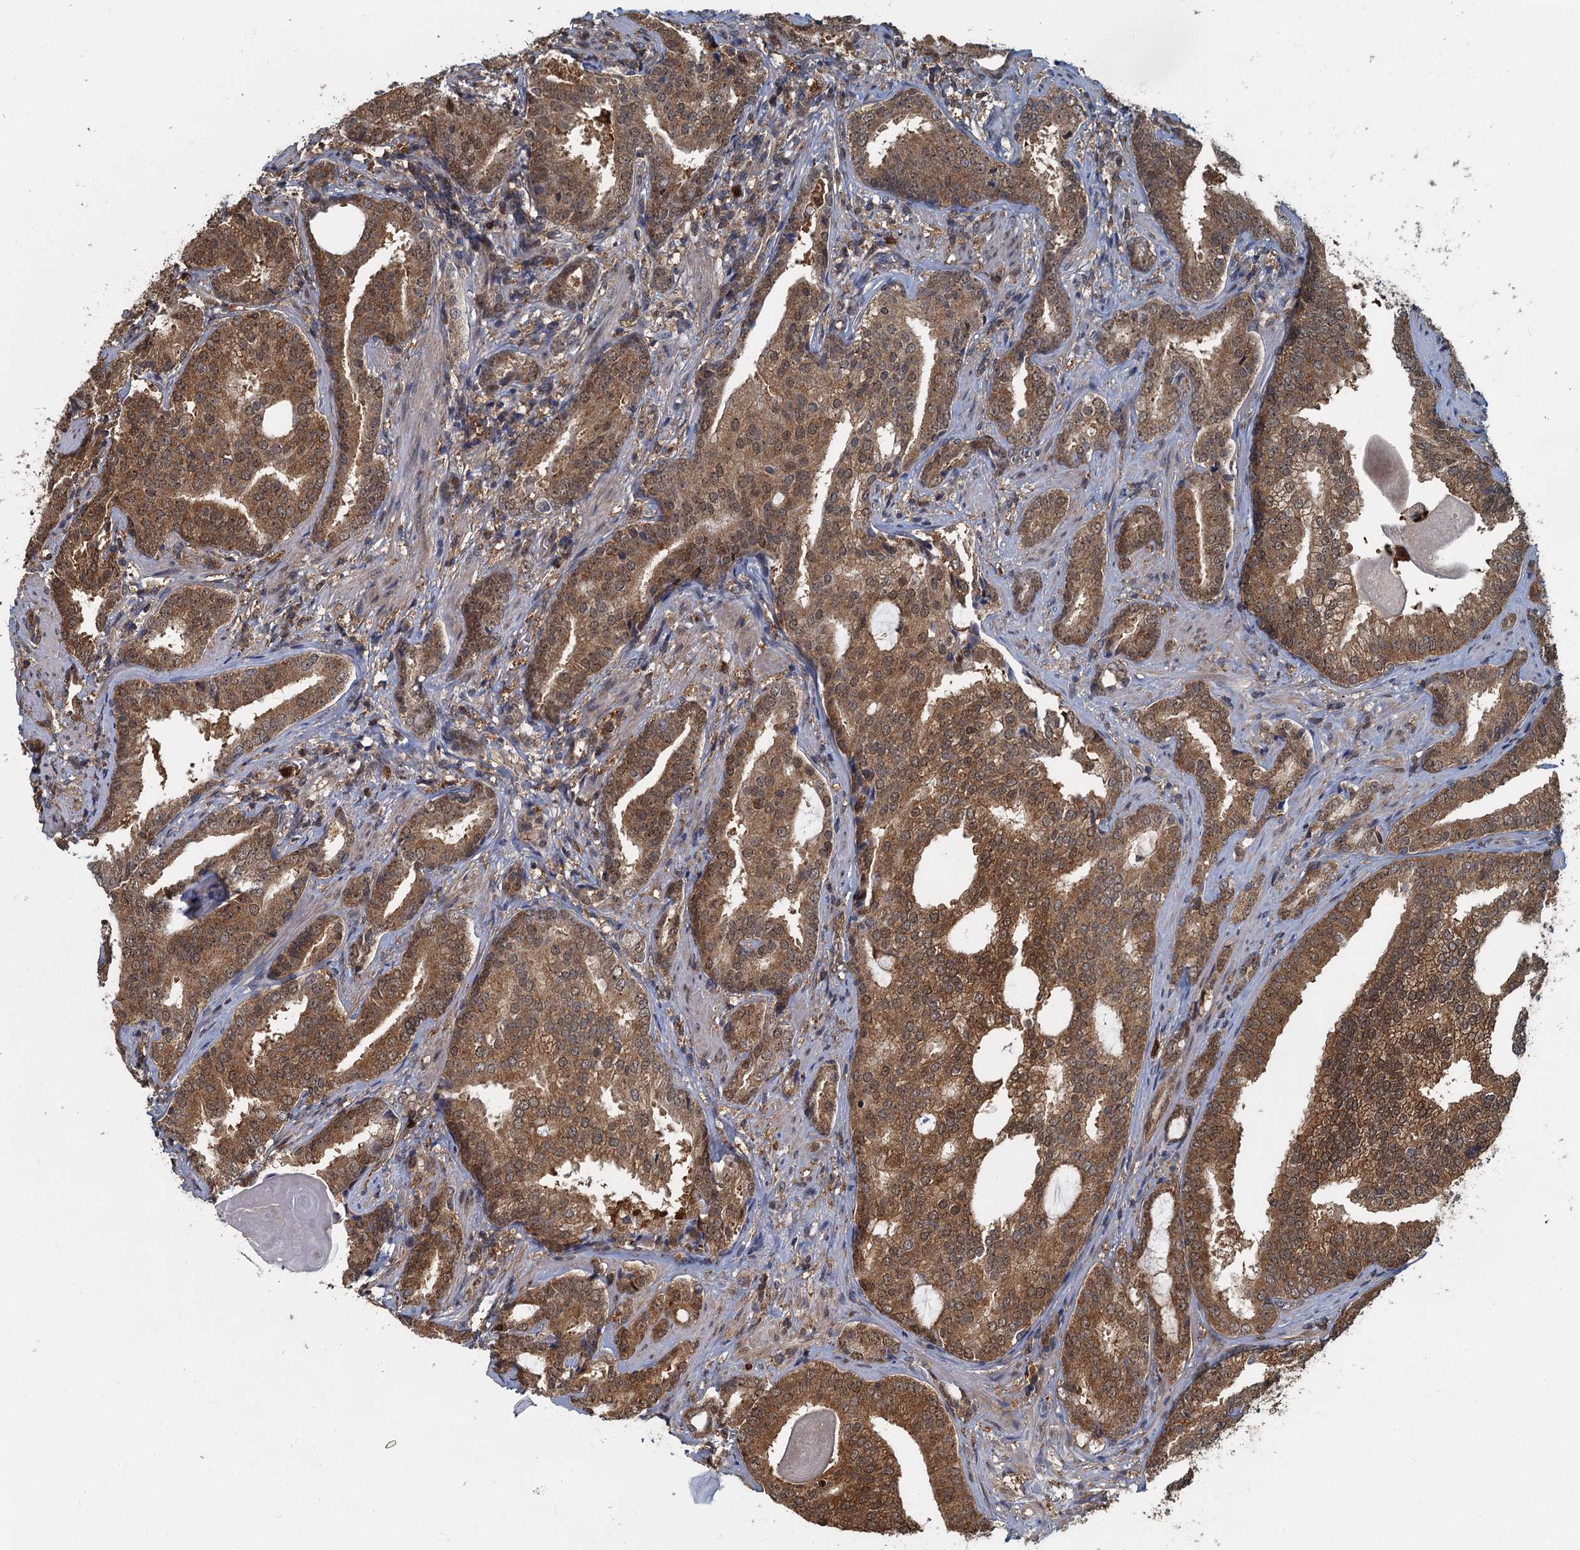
{"staining": {"intensity": "moderate", "quantity": ">75%", "location": "cytoplasmic/membranous,nuclear"}, "tissue": "prostate cancer", "cell_type": "Tumor cells", "image_type": "cancer", "snomed": [{"axis": "morphology", "description": "Adenocarcinoma, High grade"}, {"axis": "topography", "description": "Prostate"}], "caption": "Protein analysis of prostate cancer tissue reveals moderate cytoplasmic/membranous and nuclear positivity in about >75% of tumor cells. (DAB IHC, brown staining for protein, blue staining for nuclei).", "gene": "GPI", "patient": {"sex": "male", "age": 63}}